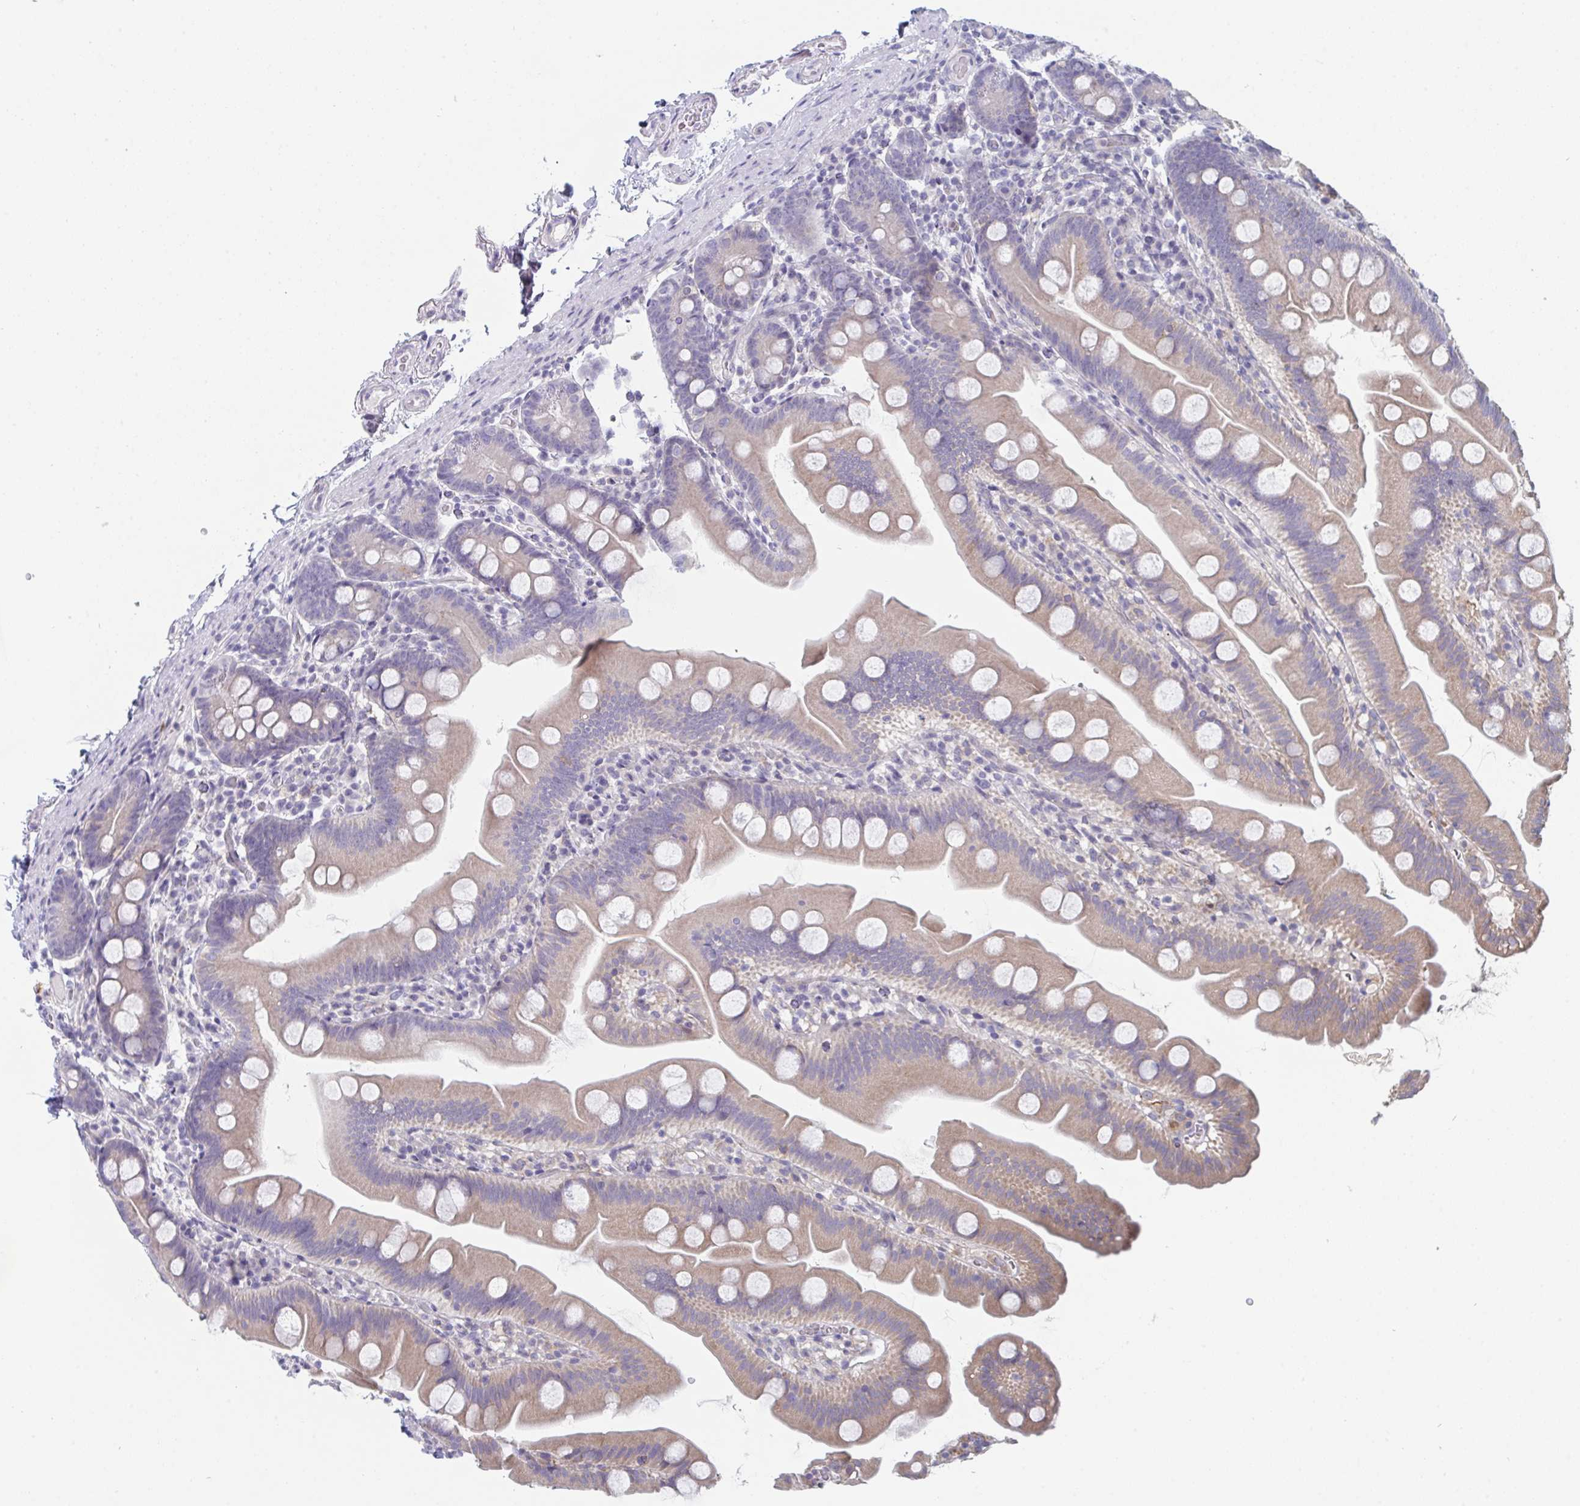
{"staining": {"intensity": "weak", "quantity": "25%-75%", "location": "cytoplasmic/membranous"}, "tissue": "small intestine", "cell_type": "Glandular cells", "image_type": "normal", "snomed": [{"axis": "morphology", "description": "Normal tissue, NOS"}, {"axis": "topography", "description": "Small intestine"}], "caption": "Normal small intestine displays weak cytoplasmic/membranous expression in about 25%-75% of glandular cells The staining is performed using DAB brown chromogen to label protein expression. The nuclei are counter-stained blue using hematoxylin..", "gene": "PTPRD", "patient": {"sex": "female", "age": 68}}